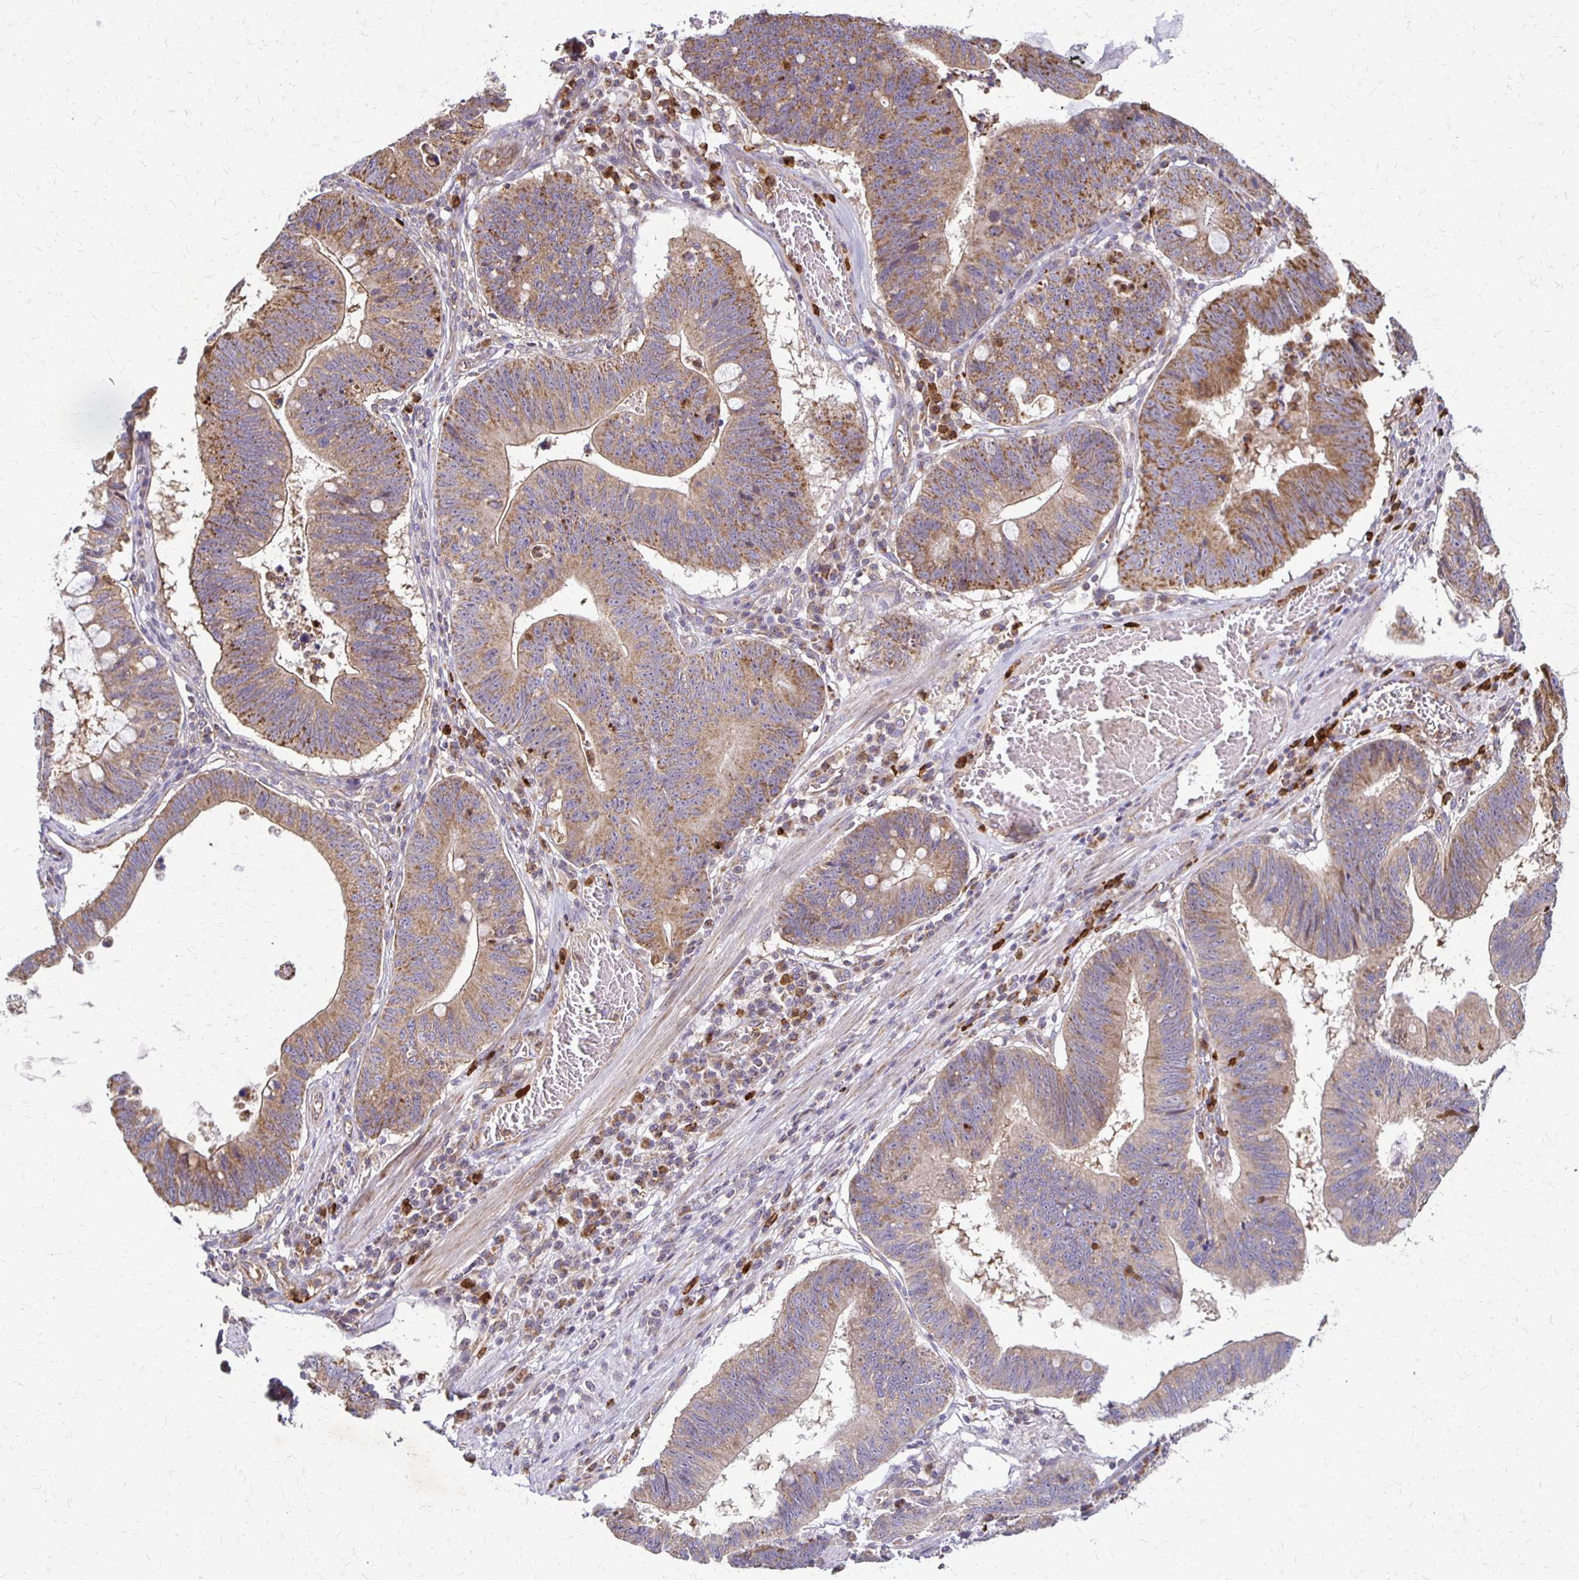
{"staining": {"intensity": "moderate", "quantity": "25%-75%", "location": "cytoplasmic/membranous"}, "tissue": "stomach cancer", "cell_type": "Tumor cells", "image_type": "cancer", "snomed": [{"axis": "morphology", "description": "Adenocarcinoma, NOS"}, {"axis": "topography", "description": "Stomach"}], "caption": "The immunohistochemical stain highlights moderate cytoplasmic/membranous expression in tumor cells of stomach cancer tissue.", "gene": "EIF4EBP2", "patient": {"sex": "male", "age": 59}}